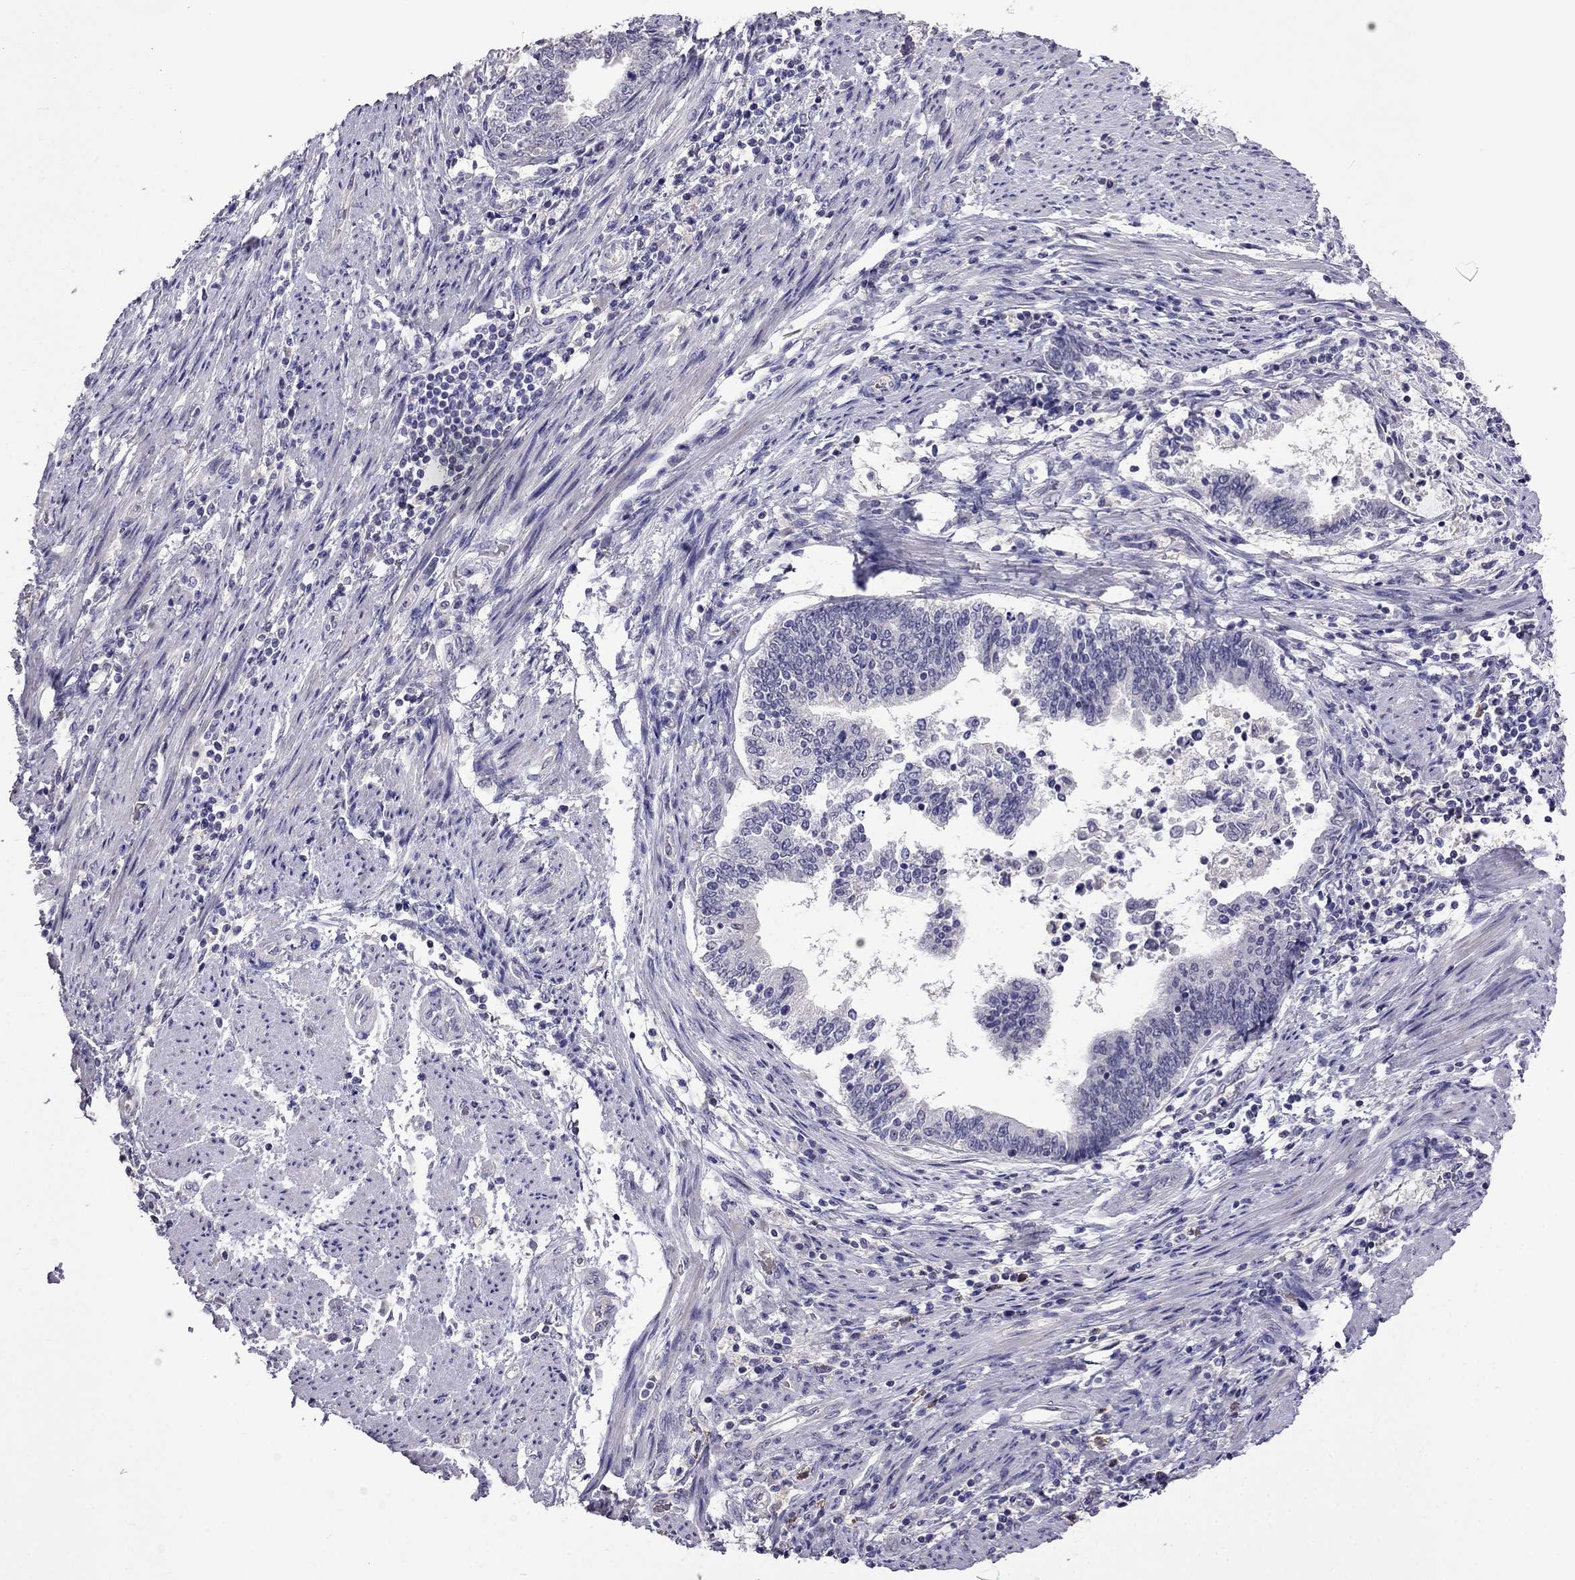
{"staining": {"intensity": "negative", "quantity": "none", "location": "none"}, "tissue": "endometrial cancer", "cell_type": "Tumor cells", "image_type": "cancer", "snomed": [{"axis": "morphology", "description": "Adenocarcinoma, NOS"}, {"axis": "topography", "description": "Endometrium"}], "caption": "DAB (3,3'-diaminobenzidine) immunohistochemical staining of human endometrial adenocarcinoma exhibits no significant expression in tumor cells.", "gene": "AQP9", "patient": {"sex": "female", "age": 65}}